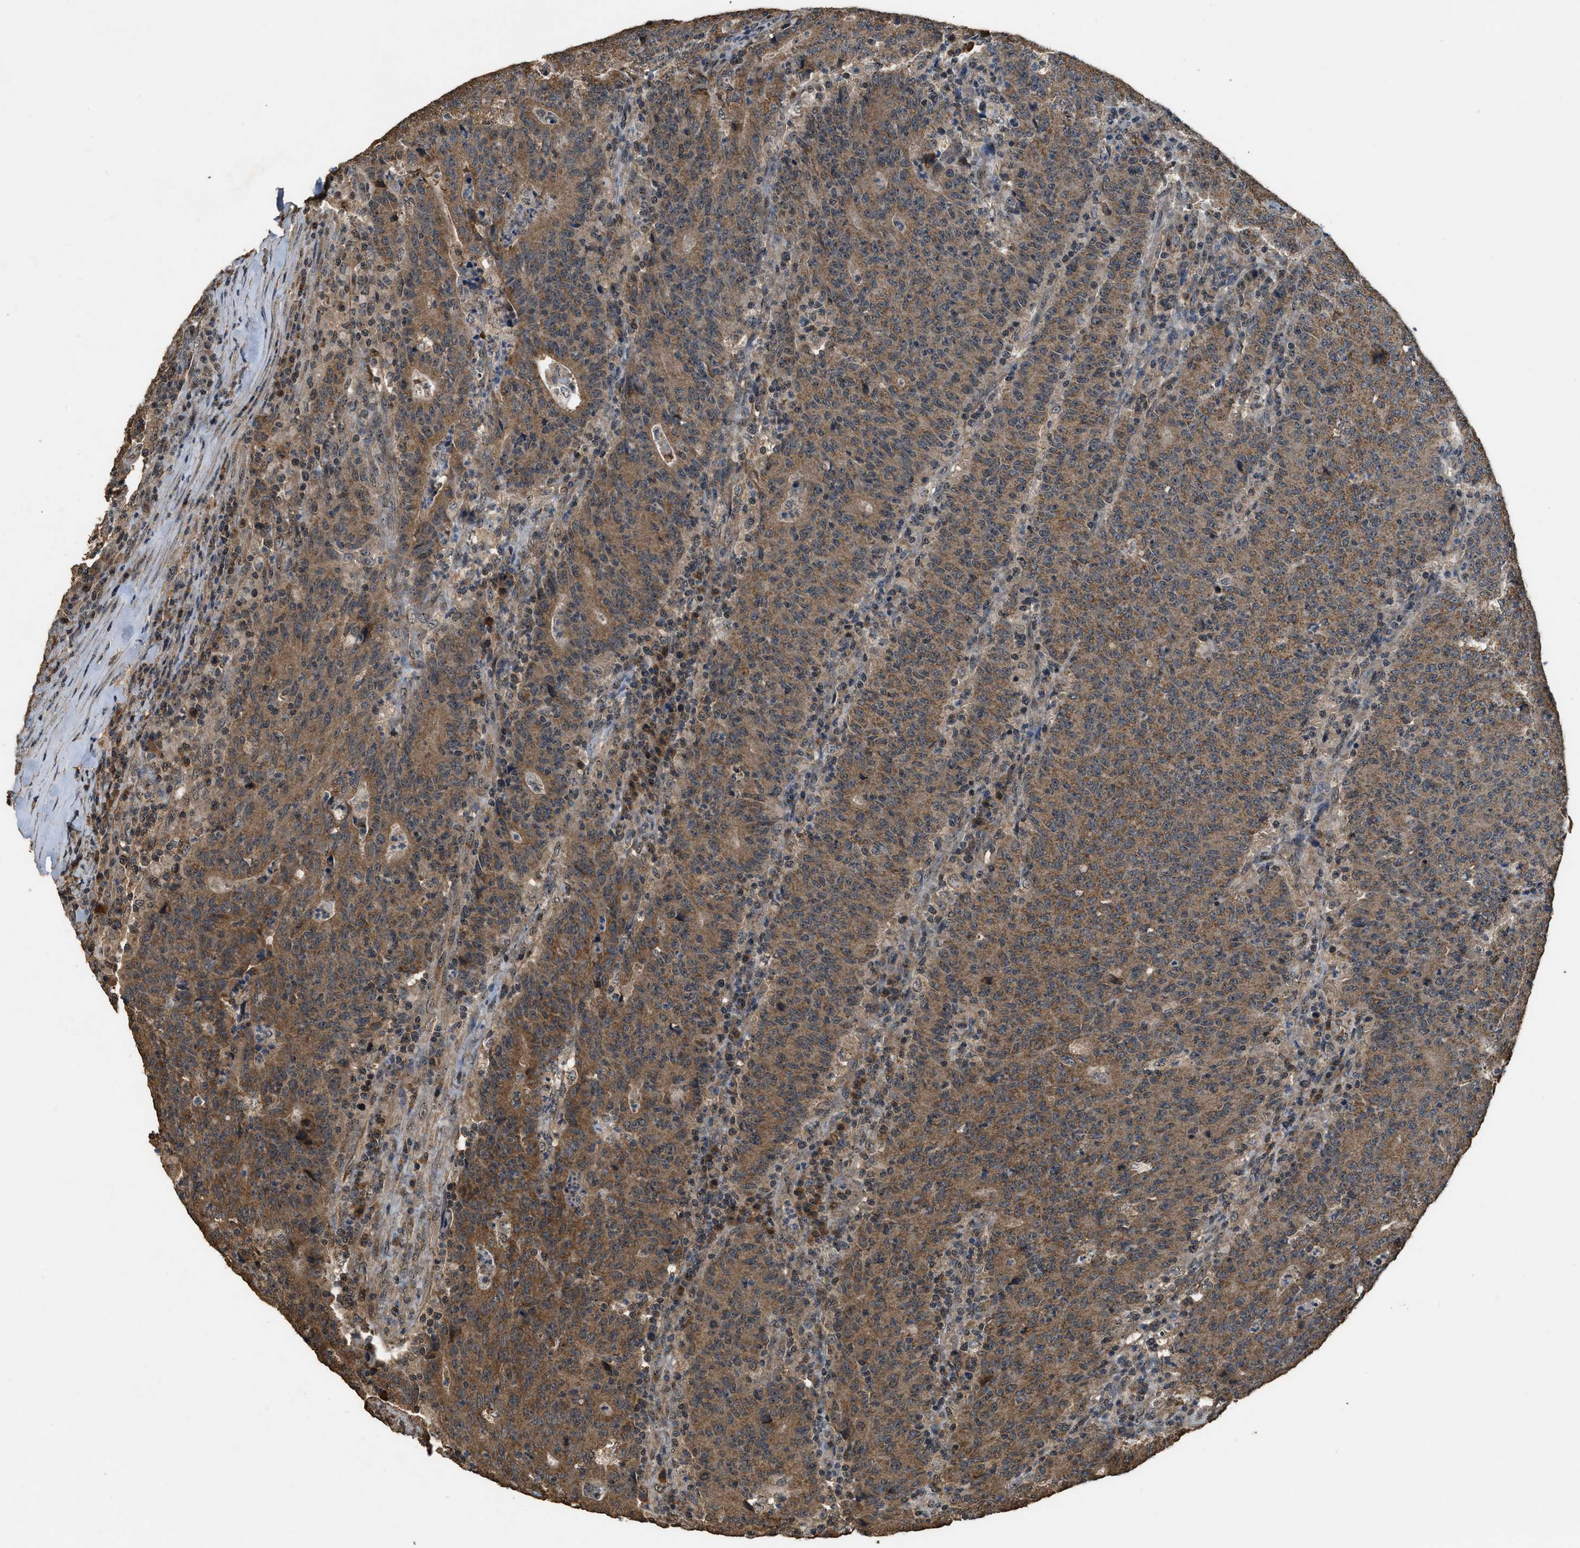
{"staining": {"intensity": "moderate", "quantity": ">75%", "location": "cytoplasmic/membranous"}, "tissue": "colorectal cancer", "cell_type": "Tumor cells", "image_type": "cancer", "snomed": [{"axis": "morphology", "description": "Adenocarcinoma, NOS"}, {"axis": "topography", "description": "Colon"}], "caption": "Colorectal cancer (adenocarcinoma) stained for a protein demonstrates moderate cytoplasmic/membranous positivity in tumor cells. The protein is stained brown, and the nuclei are stained in blue (DAB (3,3'-diaminobenzidine) IHC with brightfield microscopy, high magnification).", "gene": "DENND6B", "patient": {"sex": "female", "age": 75}}